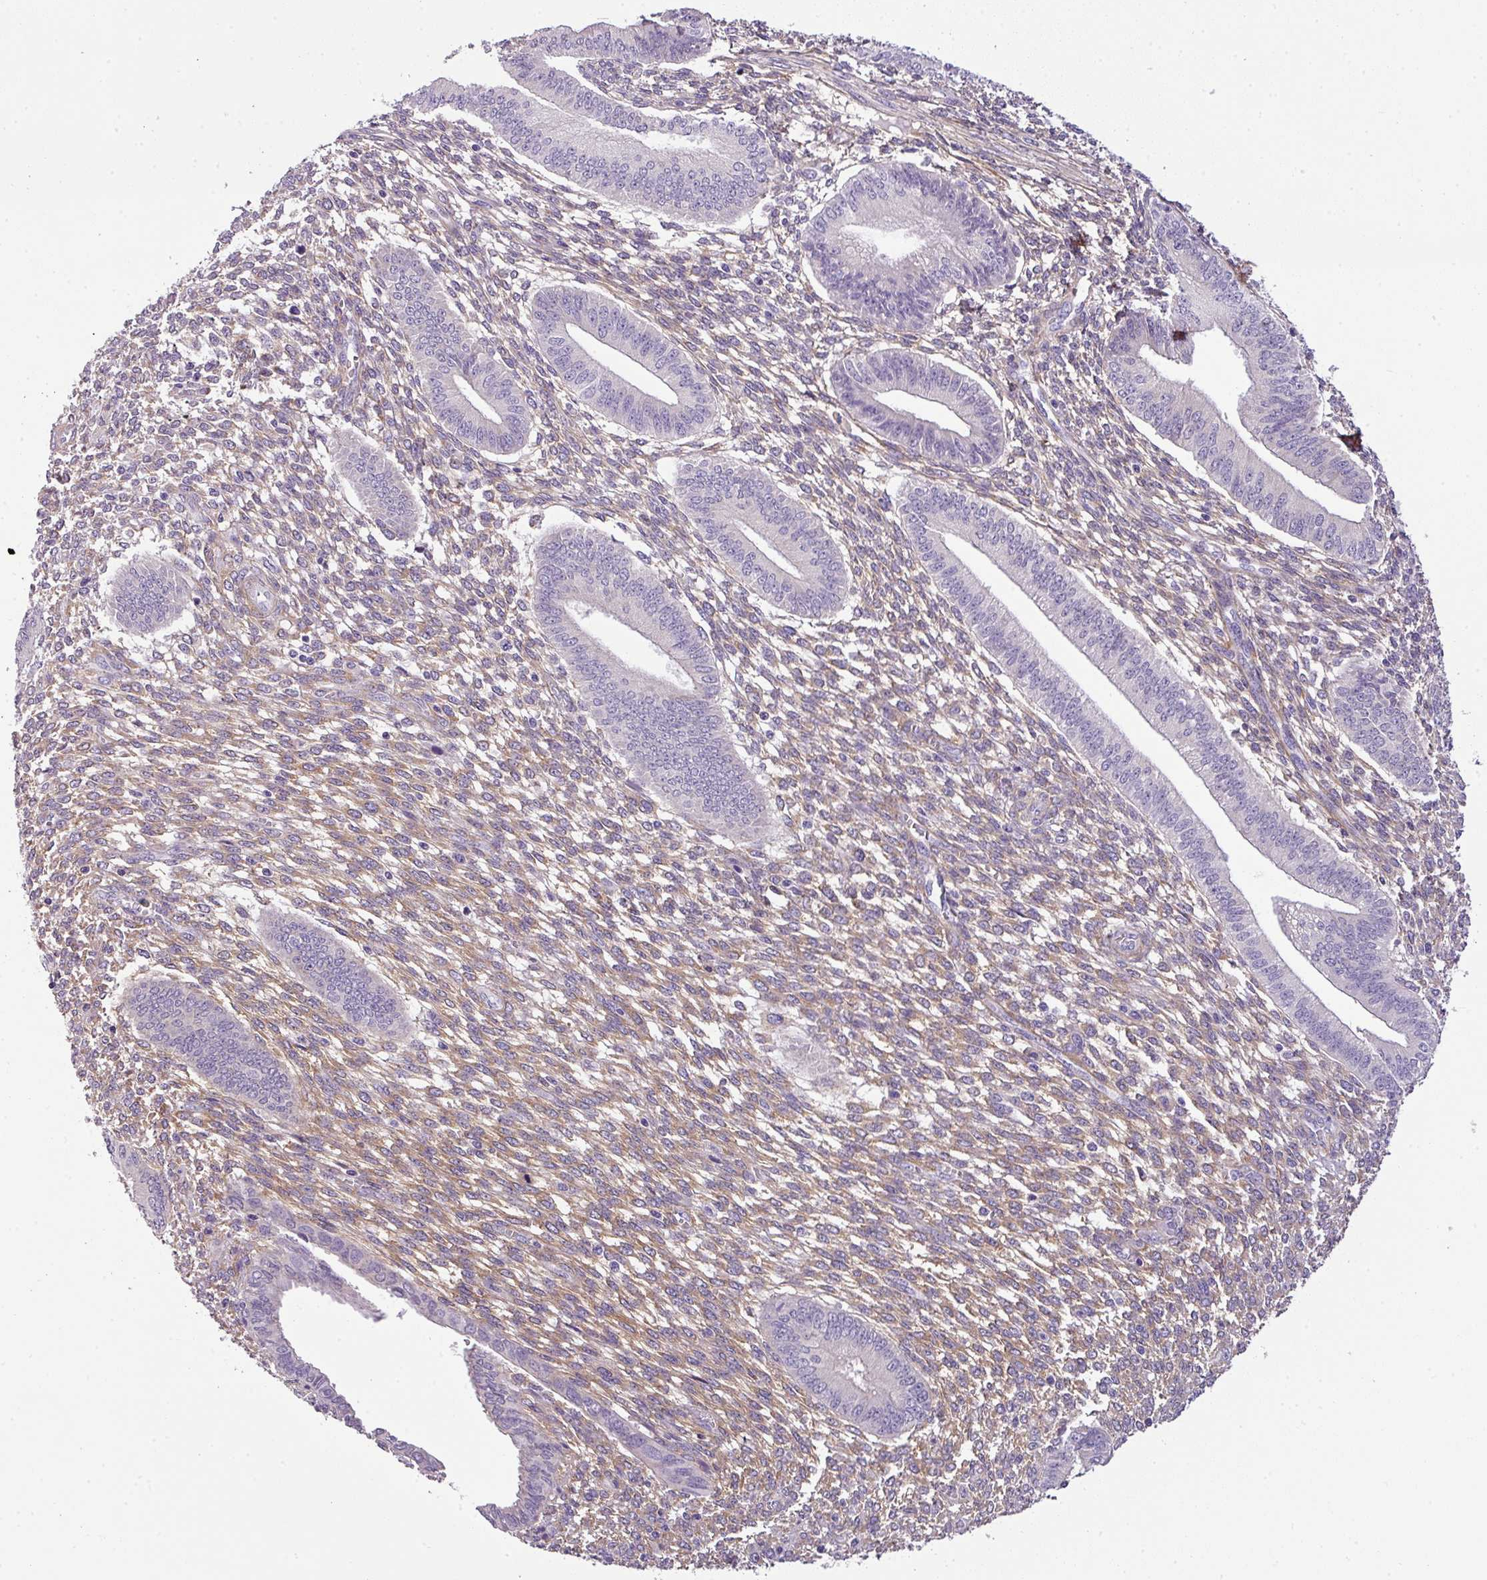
{"staining": {"intensity": "weak", "quantity": "25%-75%", "location": "cytoplasmic/membranous"}, "tissue": "endometrium", "cell_type": "Cells in endometrial stroma", "image_type": "normal", "snomed": [{"axis": "morphology", "description": "Normal tissue, NOS"}, {"axis": "topography", "description": "Endometrium"}], "caption": "Weak cytoplasmic/membranous expression for a protein is present in about 25%-75% of cells in endometrial stroma of benign endometrium using immunohistochemistry (IHC).", "gene": "PARD6G", "patient": {"sex": "female", "age": 36}}